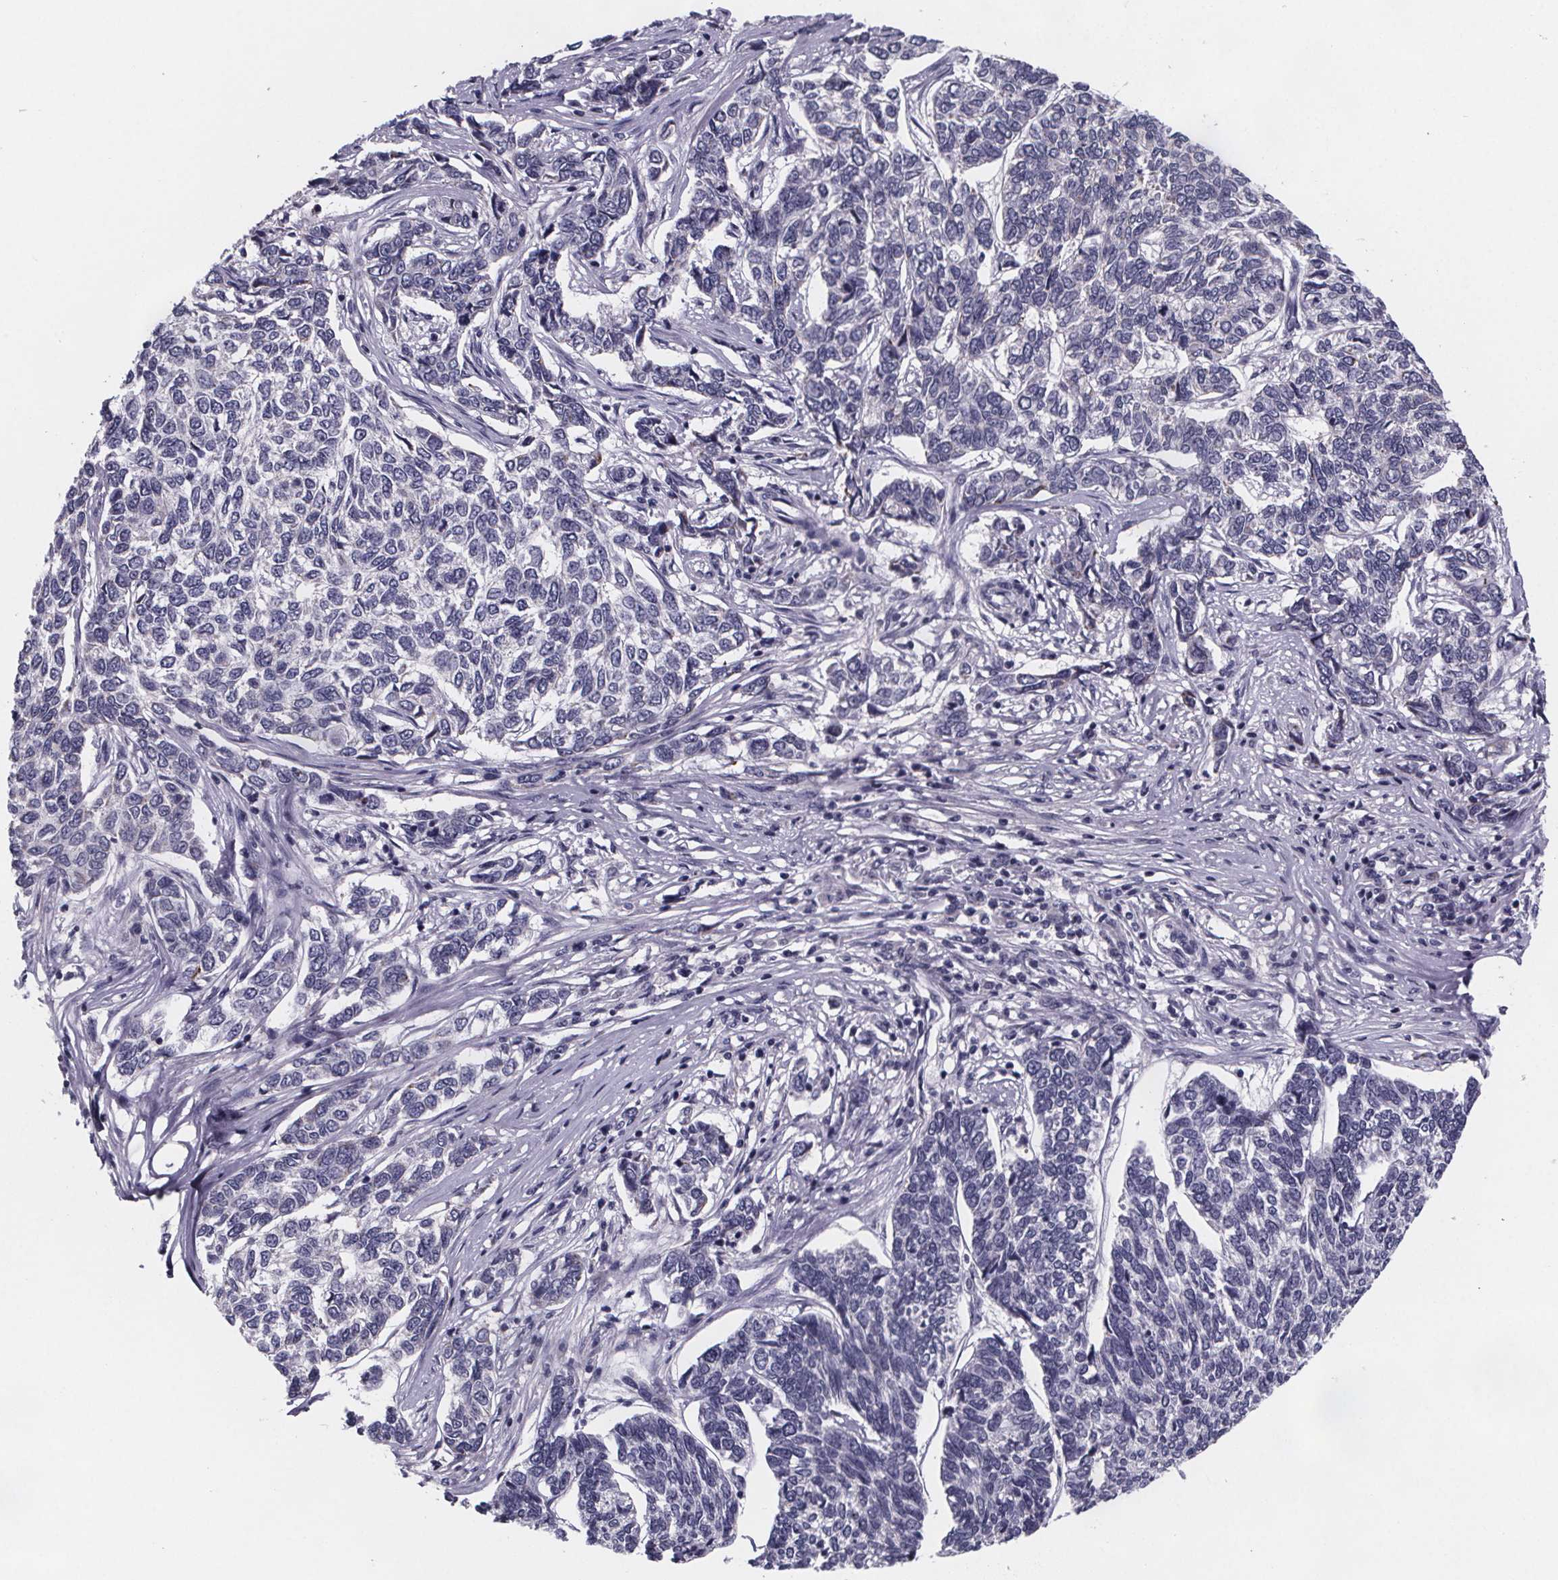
{"staining": {"intensity": "negative", "quantity": "none", "location": "none"}, "tissue": "skin cancer", "cell_type": "Tumor cells", "image_type": "cancer", "snomed": [{"axis": "morphology", "description": "Basal cell carcinoma"}, {"axis": "topography", "description": "Skin"}], "caption": "An immunohistochemistry (IHC) micrograph of skin cancer (basal cell carcinoma) is shown. There is no staining in tumor cells of skin cancer (basal cell carcinoma).", "gene": "PAH", "patient": {"sex": "female", "age": 65}}